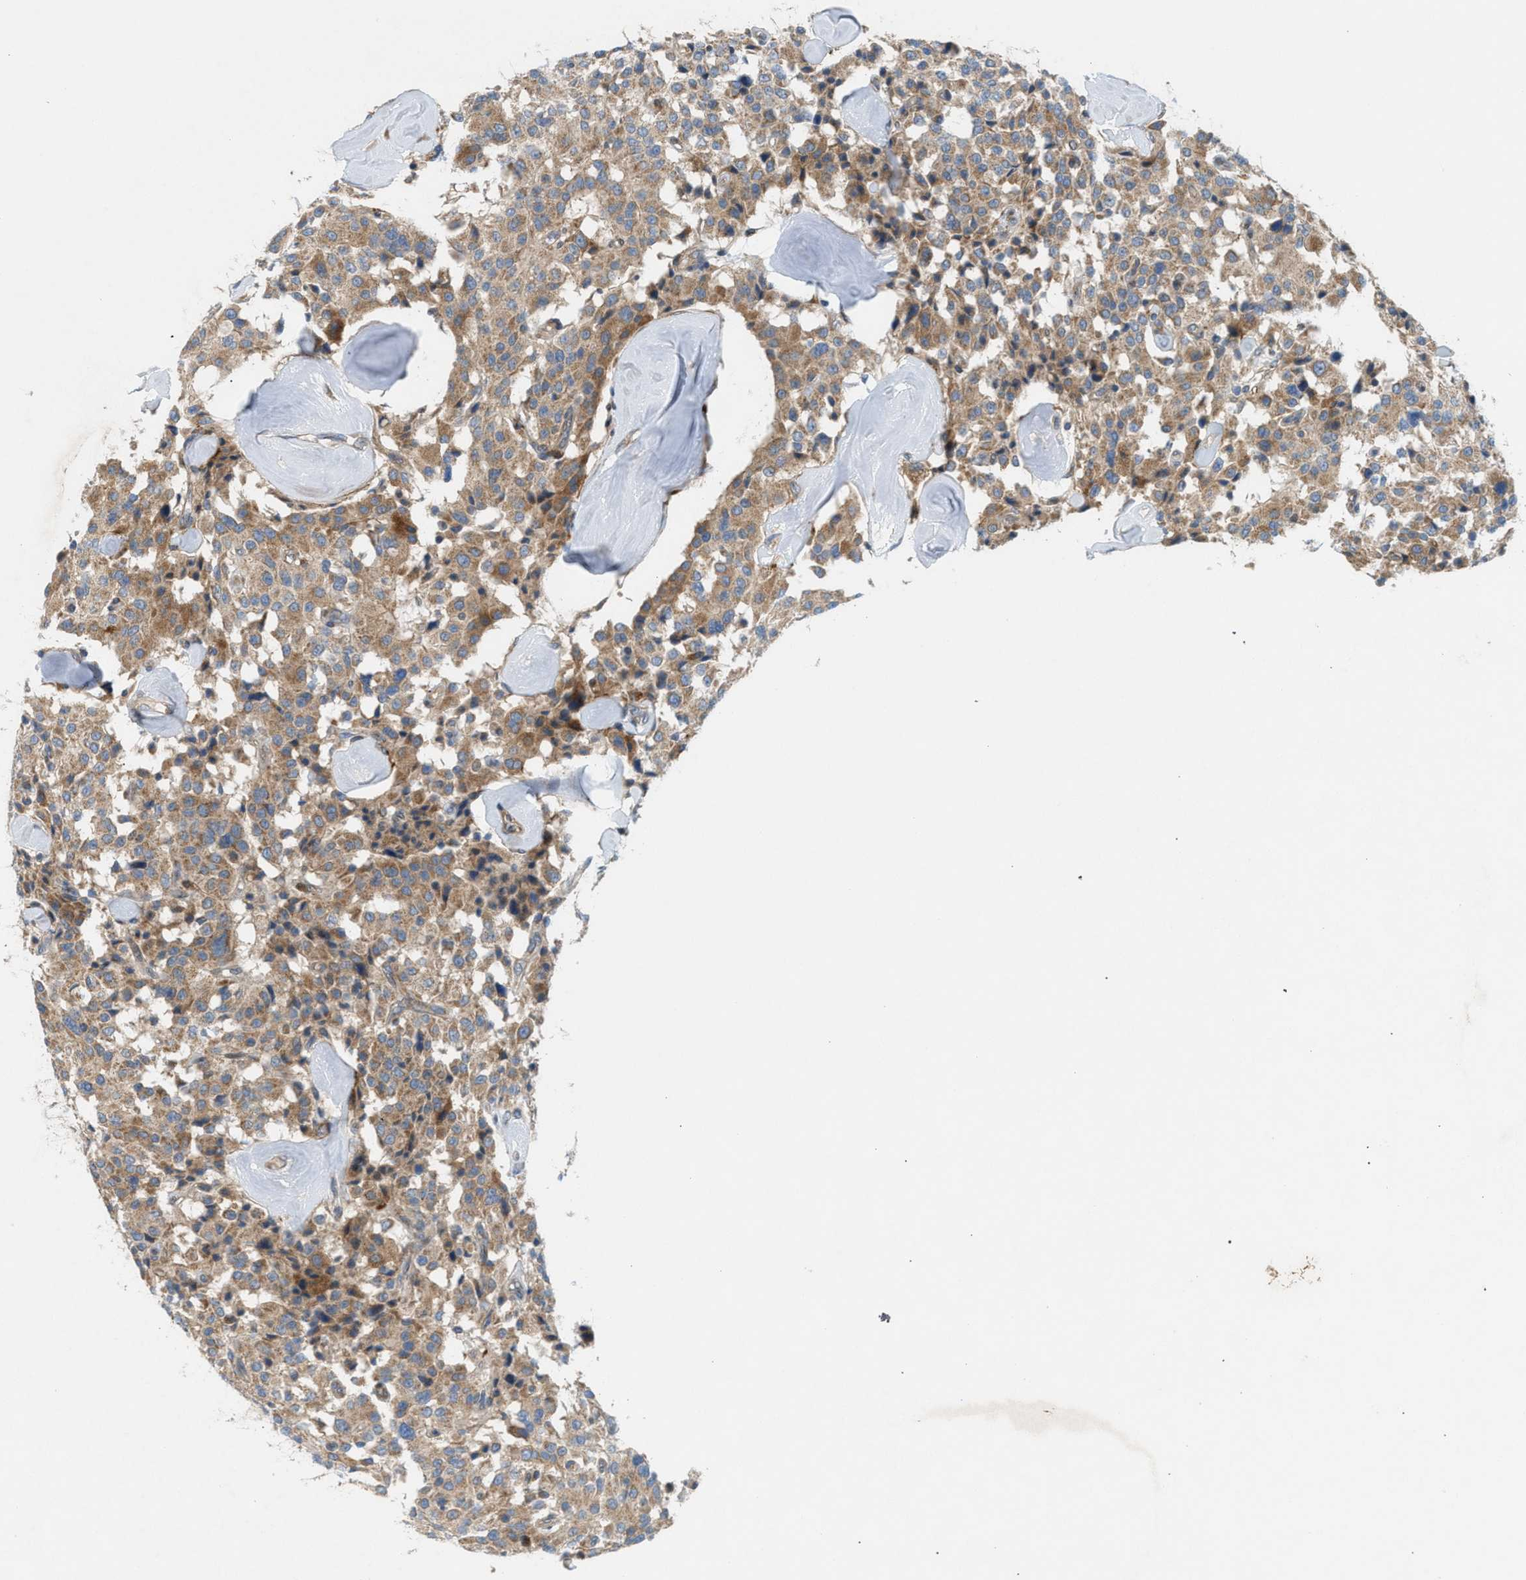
{"staining": {"intensity": "moderate", "quantity": ">75%", "location": "cytoplasmic/membranous"}, "tissue": "carcinoid", "cell_type": "Tumor cells", "image_type": "cancer", "snomed": [{"axis": "morphology", "description": "Carcinoid, malignant, NOS"}, {"axis": "topography", "description": "Lung"}], "caption": "Carcinoid stained for a protein exhibits moderate cytoplasmic/membranous positivity in tumor cells.", "gene": "CYB5D1", "patient": {"sex": "male", "age": 30}}